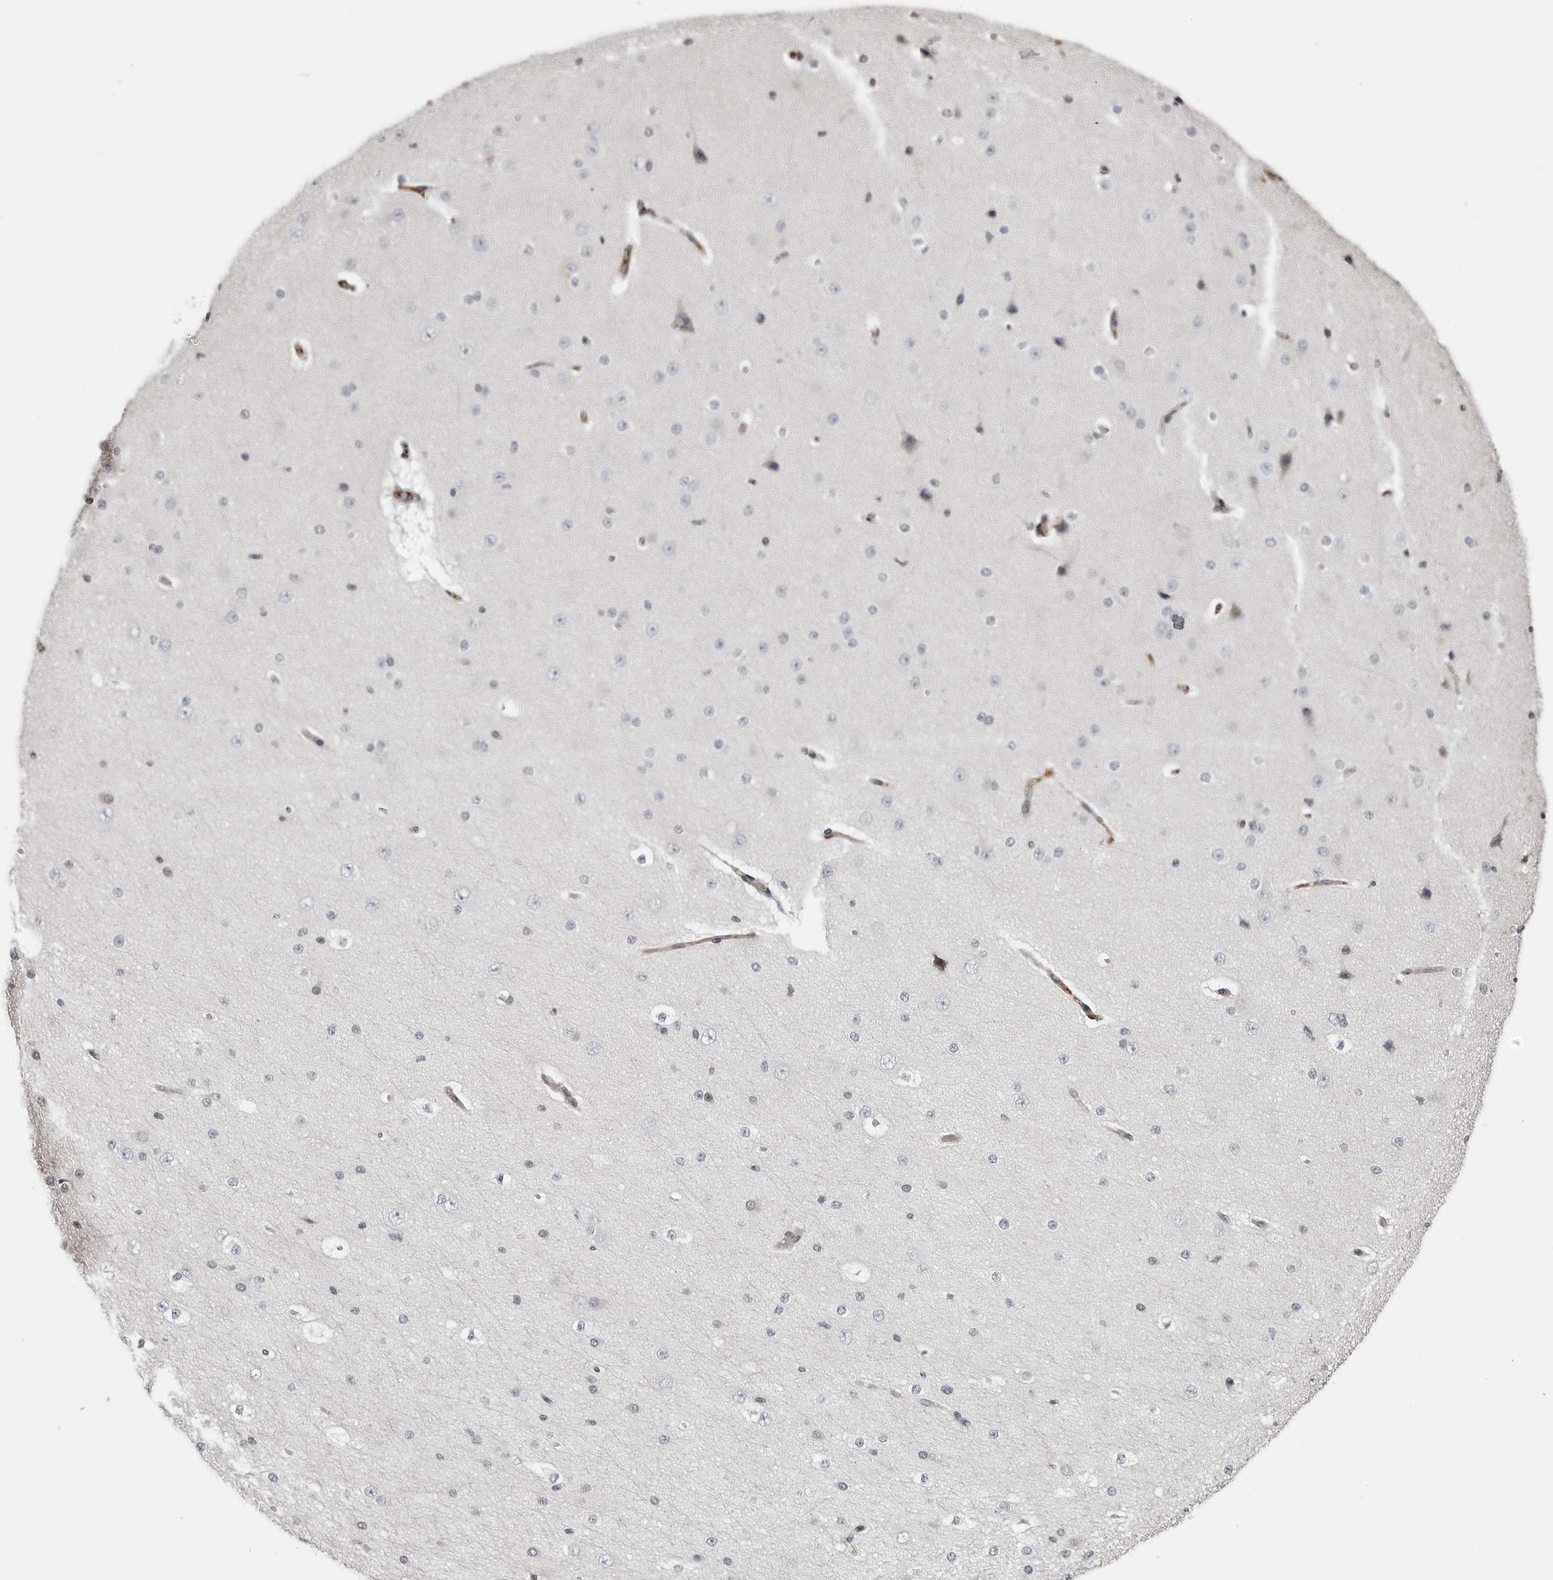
{"staining": {"intensity": "negative", "quantity": "none", "location": "none"}, "tissue": "cerebral cortex", "cell_type": "Endothelial cells", "image_type": "normal", "snomed": [{"axis": "morphology", "description": "Normal tissue, NOS"}, {"axis": "morphology", "description": "Developmental malformation"}, {"axis": "topography", "description": "Cerebral cortex"}], "caption": "A histopathology image of cerebral cortex stained for a protein reveals no brown staining in endothelial cells.", "gene": "CXCR5", "patient": {"sex": "female", "age": 30}}